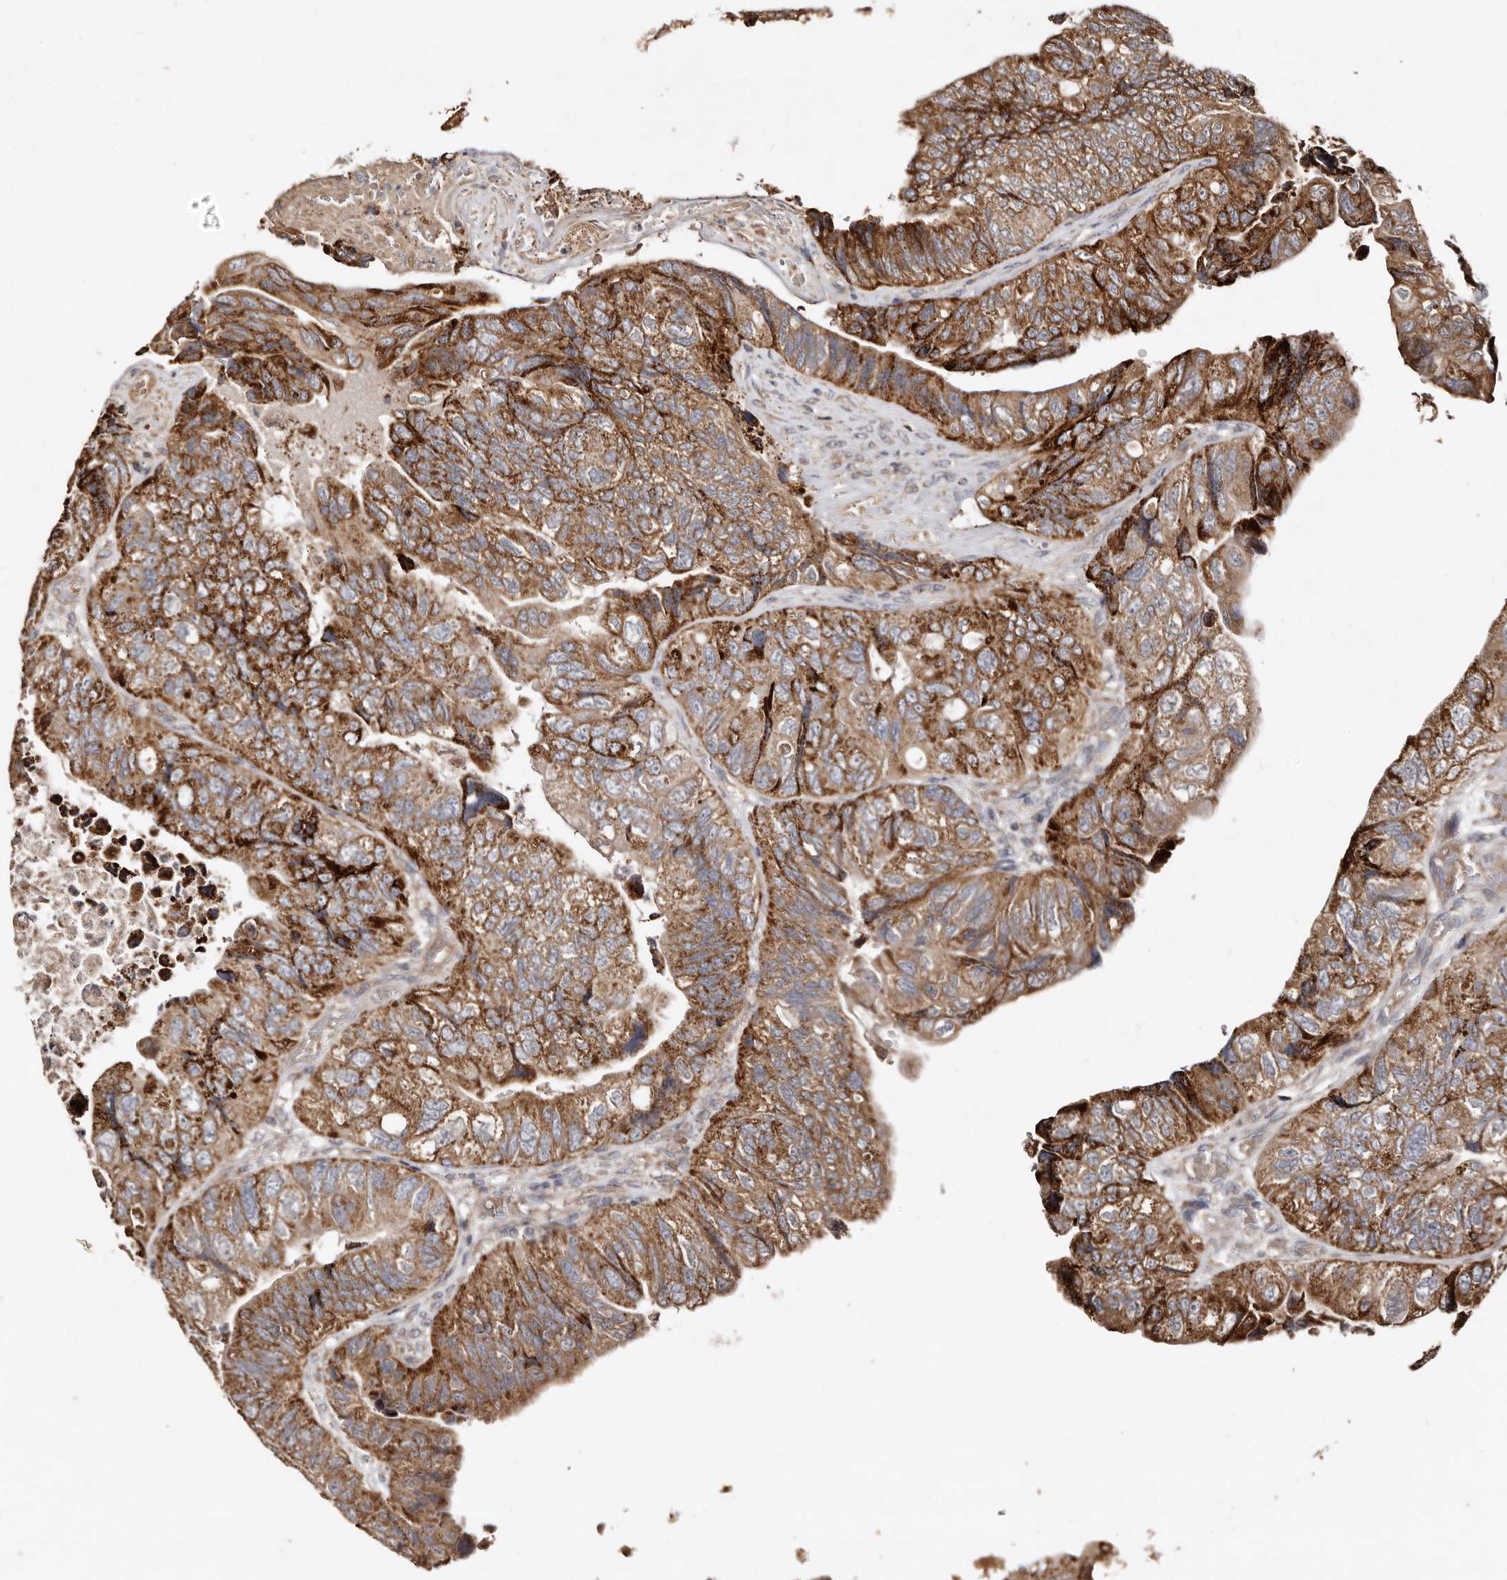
{"staining": {"intensity": "strong", "quantity": ">75%", "location": "cytoplasmic/membranous"}, "tissue": "colorectal cancer", "cell_type": "Tumor cells", "image_type": "cancer", "snomed": [{"axis": "morphology", "description": "Adenocarcinoma, NOS"}, {"axis": "topography", "description": "Rectum"}], "caption": "About >75% of tumor cells in adenocarcinoma (colorectal) exhibit strong cytoplasmic/membranous protein staining as visualized by brown immunohistochemical staining.", "gene": "MACC1", "patient": {"sex": "male", "age": 63}}